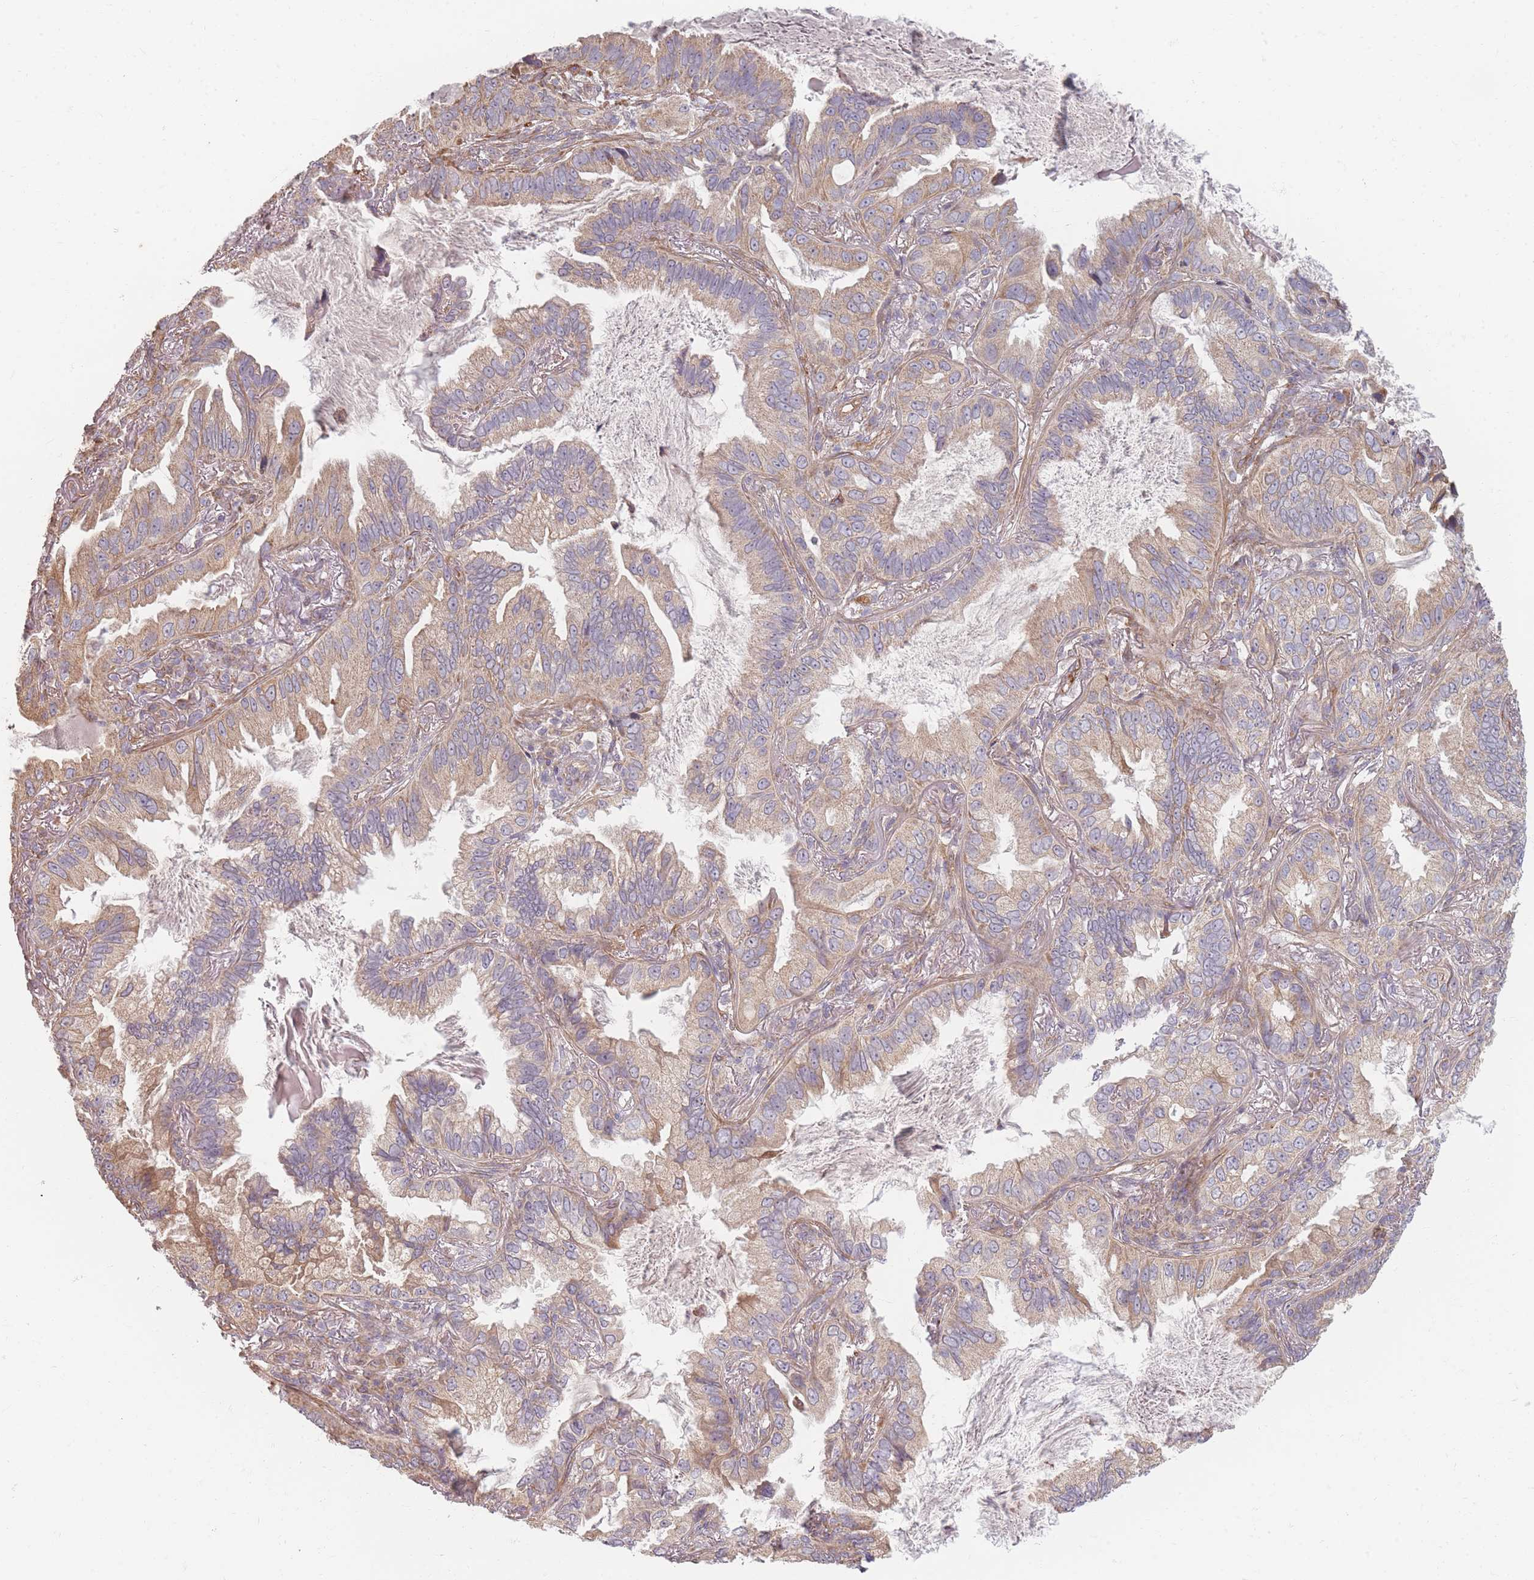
{"staining": {"intensity": "moderate", "quantity": "25%-75%", "location": "cytoplasmic/membranous"}, "tissue": "lung cancer", "cell_type": "Tumor cells", "image_type": "cancer", "snomed": [{"axis": "morphology", "description": "Adenocarcinoma, NOS"}, {"axis": "topography", "description": "Lung"}], "caption": "About 25%-75% of tumor cells in human lung adenocarcinoma demonstrate moderate cytoplasmic/membranous protein positivity as visualized by brown immunohistochemical staining.", "gene": "MRPS6", "patient": {"sex": "female", "age": 69}}